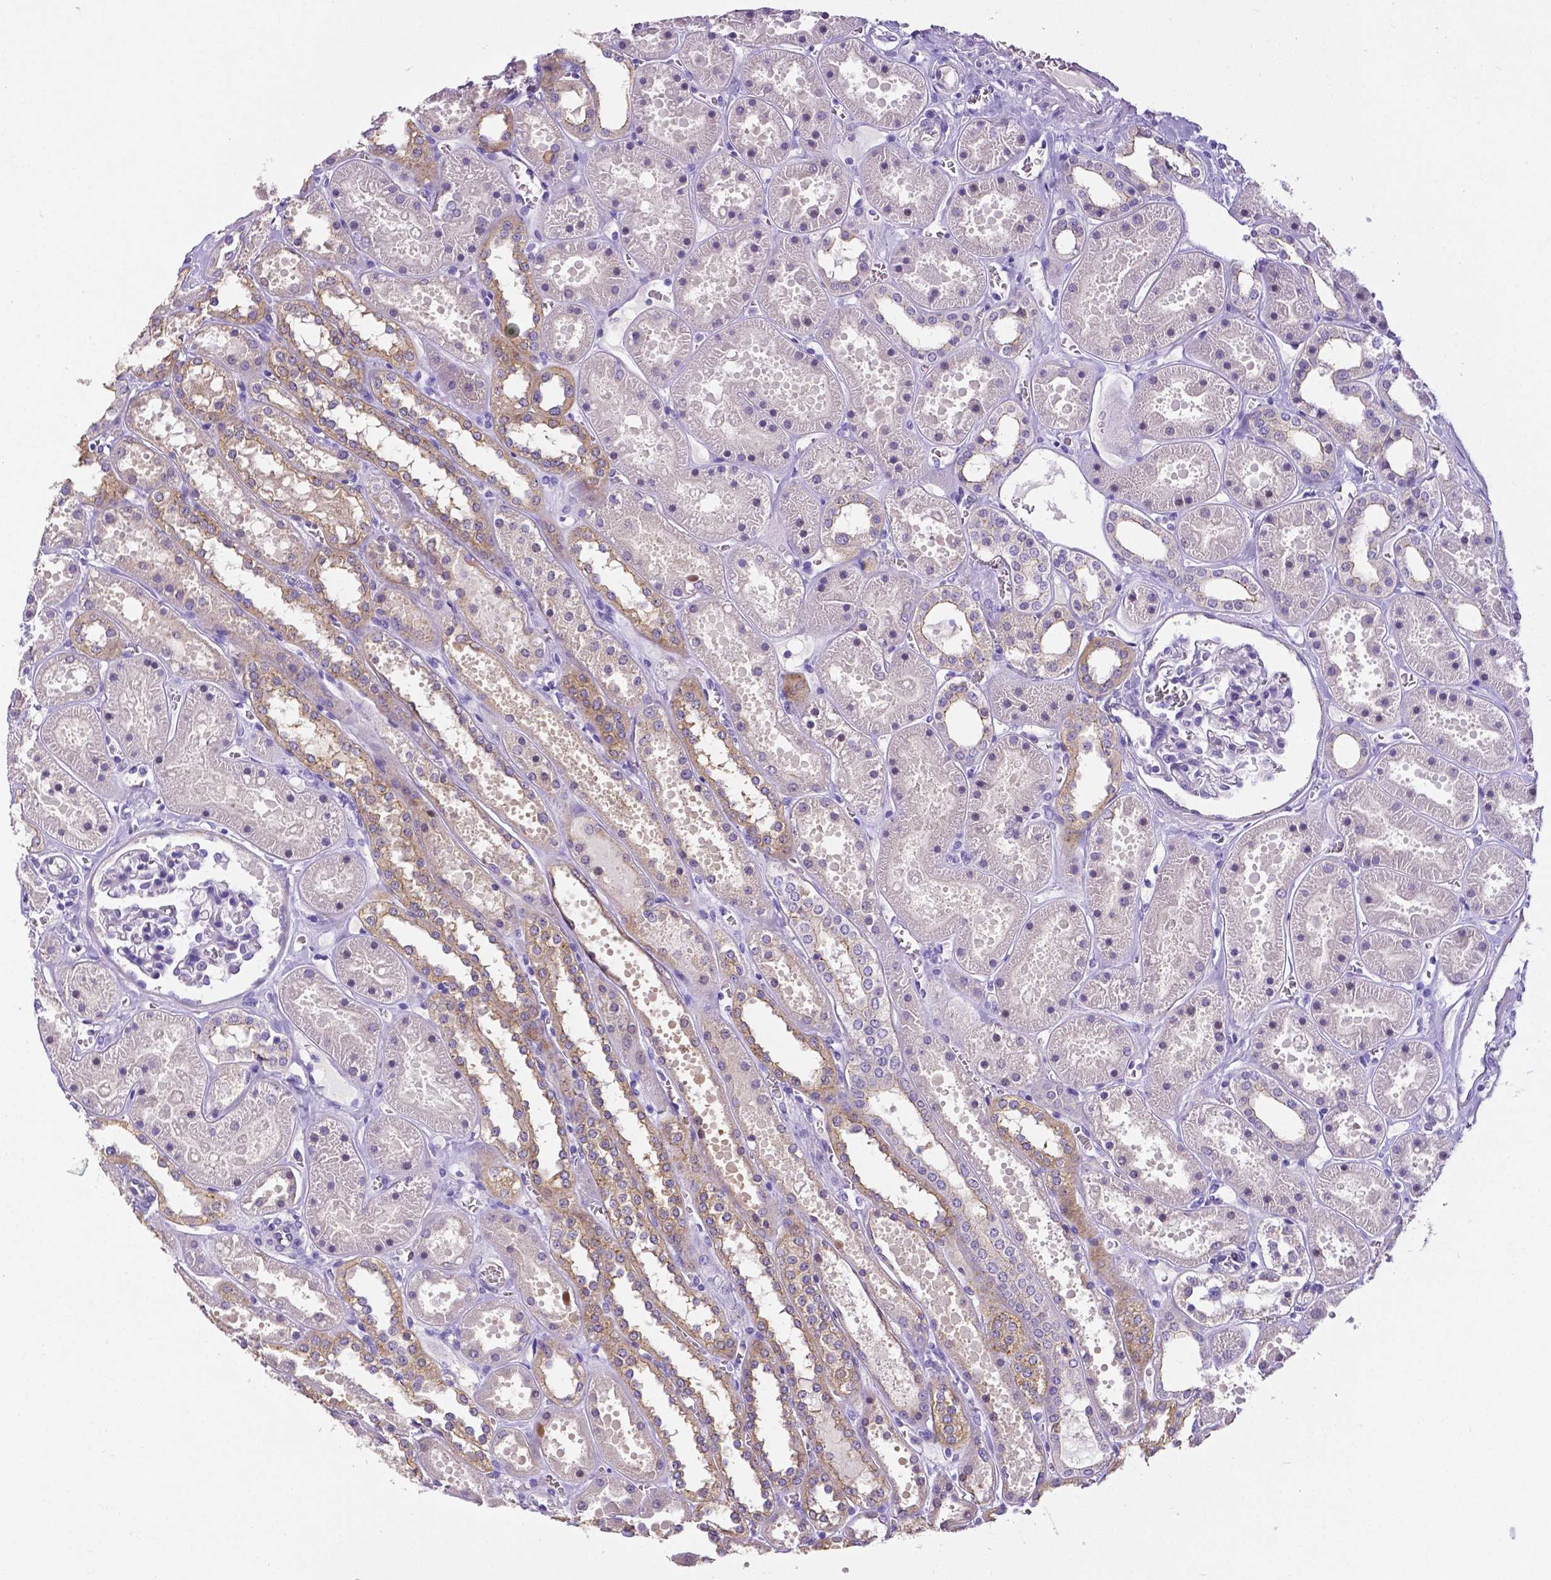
{"staining": {"intensity": "negative", "quantity": "none", "location": "none"}, "tissue": "kidney", "cell_type": "Cells in glomeruli", "image_type": "normal", "snomed": [{"axis": "morphology", "description": "Normal tissue, NOS"}, {"axis": "topography", "description": "Kidney"}], "caption": "The immunohistochemistry (IHC) micrograph has no significant positivity in cells in glomeruli of kidney.", "gene": "OCLN", "patient": {"sex": "female", "age": 41}}